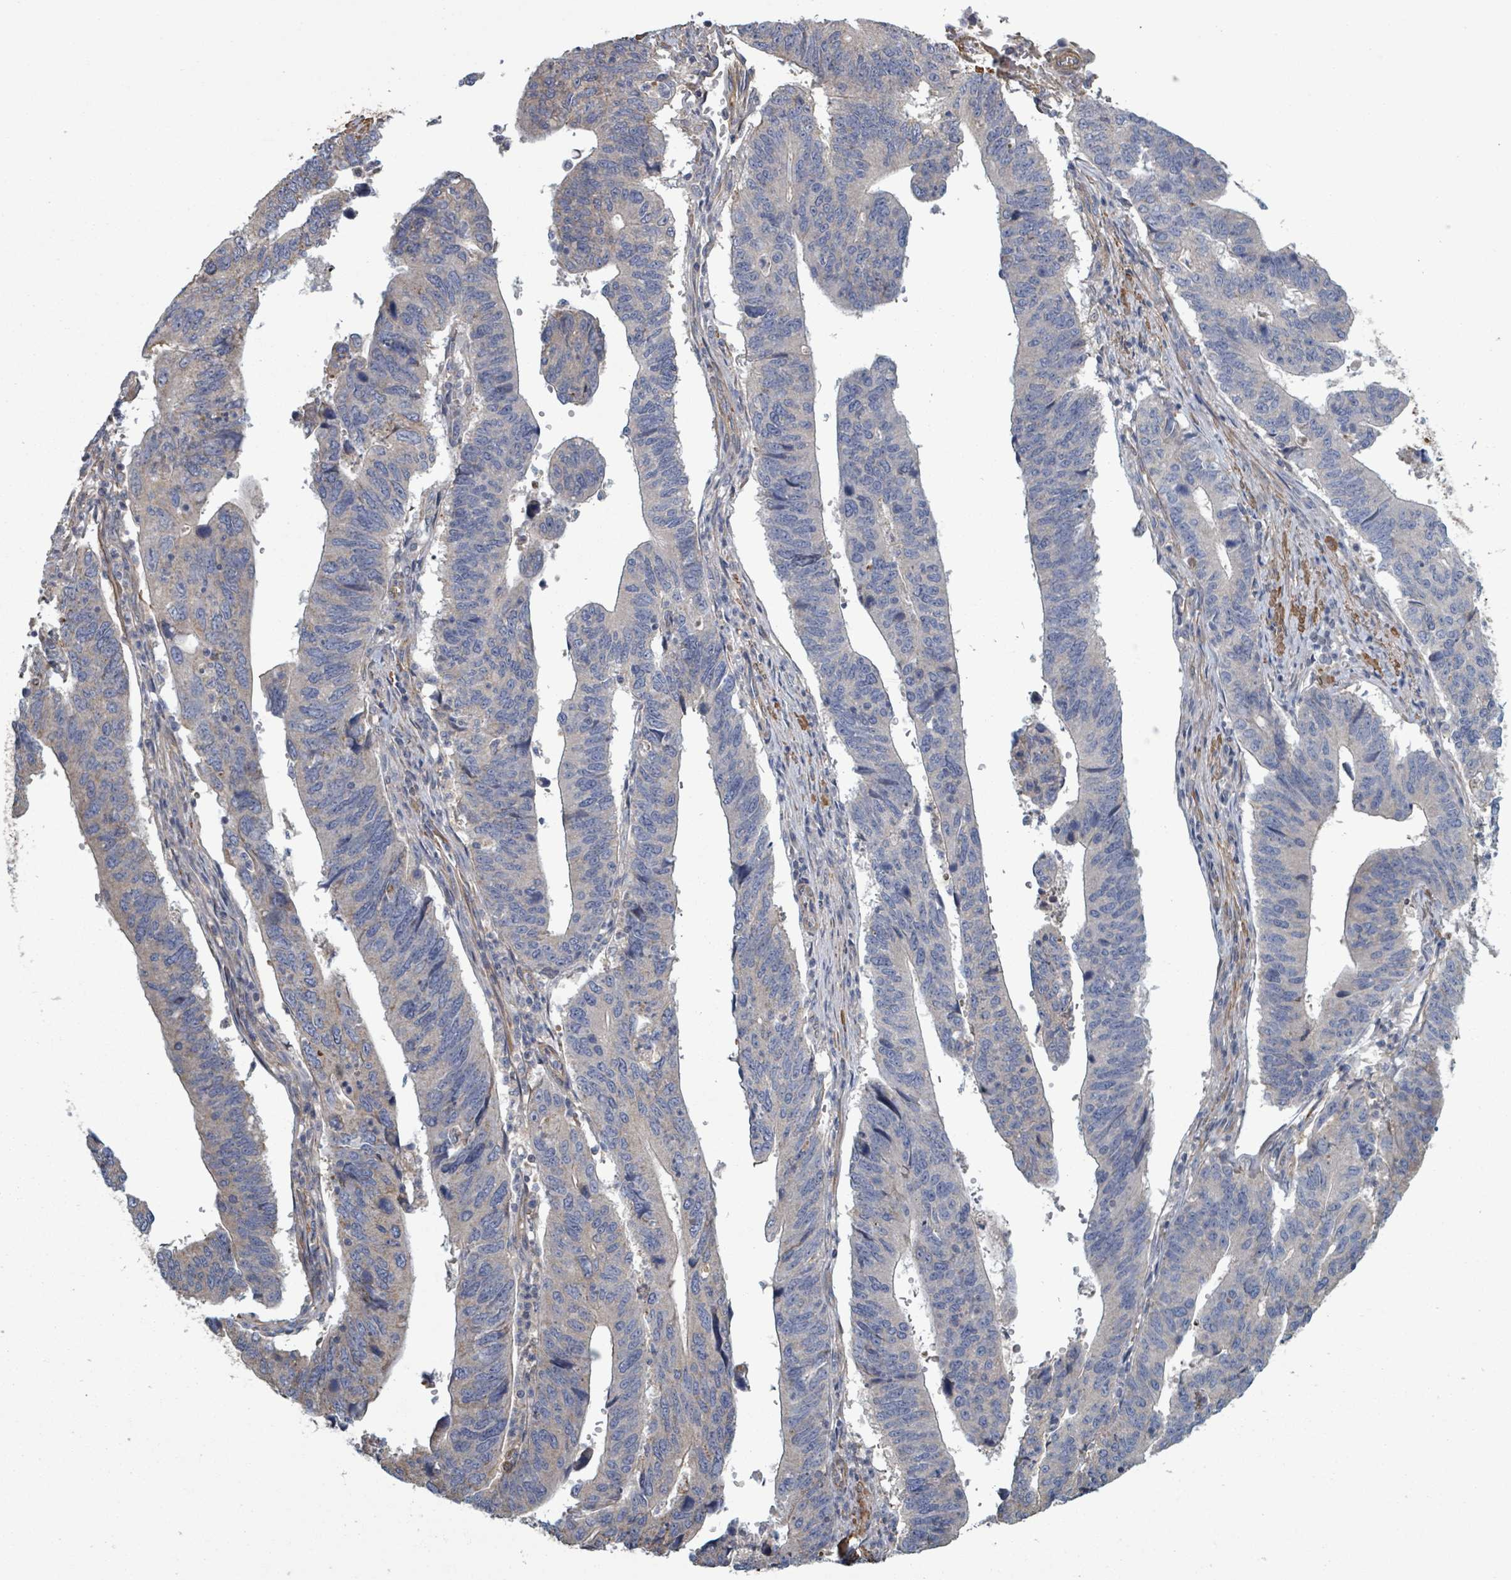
{"staining": {"intensity": "negative", "quantity": "none", "location": "none"}, "tissue": "stomach cancer", "cell_type": "Tumor cells", "image_type": "cancer", "snomed": [{"axis": "morphology", "description": "Adenocarcinoma, NOS"}, {"axis": "topography", "description": "Stomach"}], "caption": "Image shows no significant protein positivity in tumor cells of stomach cancer (adenocarcinoma). (Stains: DAB (3,3'-diaminobenzidine) immunohistochemistry with hematoxylin counter stain, Microscopy: brightfield microscopy at high magnification).", "gene": "ADCK1", "patient": {"sex": "male", "age": 59}}